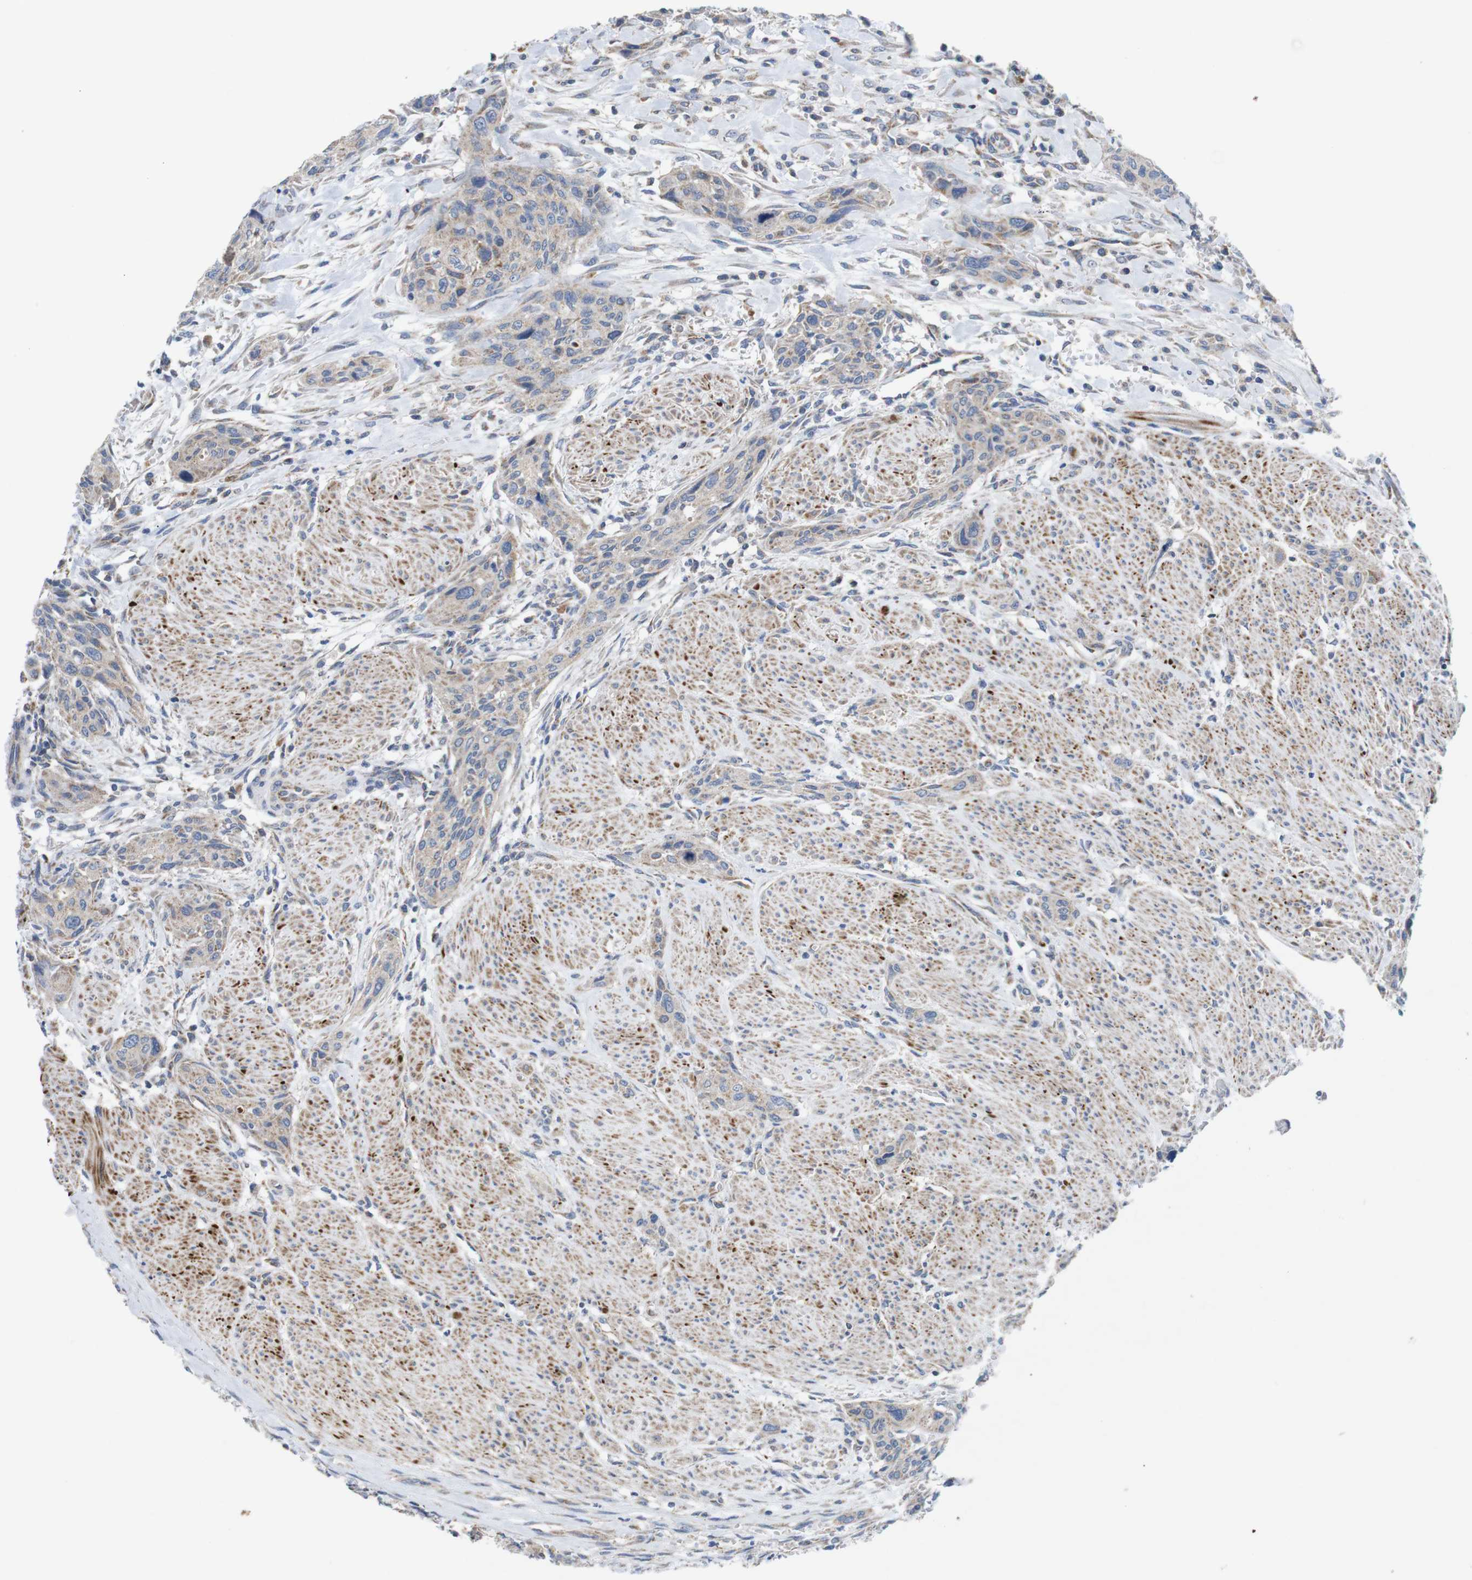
{"staining": {"intensity": "weak", "quantity": "<25%", "location": "cytoplasmic/membranous"}, "tissue": "urothelial cancer", "cell_type": "Tumor cells", "image_type": "cancer", "snomed": [{"axis": "morphology", "description": "Urothelial carcinoma, High grade"}, {"axis": "topography", "description": "Urinary bladder"}], "caption": "Urothelial cancer was stained to show a protein in brown. There is no significant positivity in tumor cells. The staining is performed using DAB brown chromogen with nuclei counter-stained in using hematoxylin.", "gene": "F2RL1", "patient": {"sex": "male", "age": 35}}